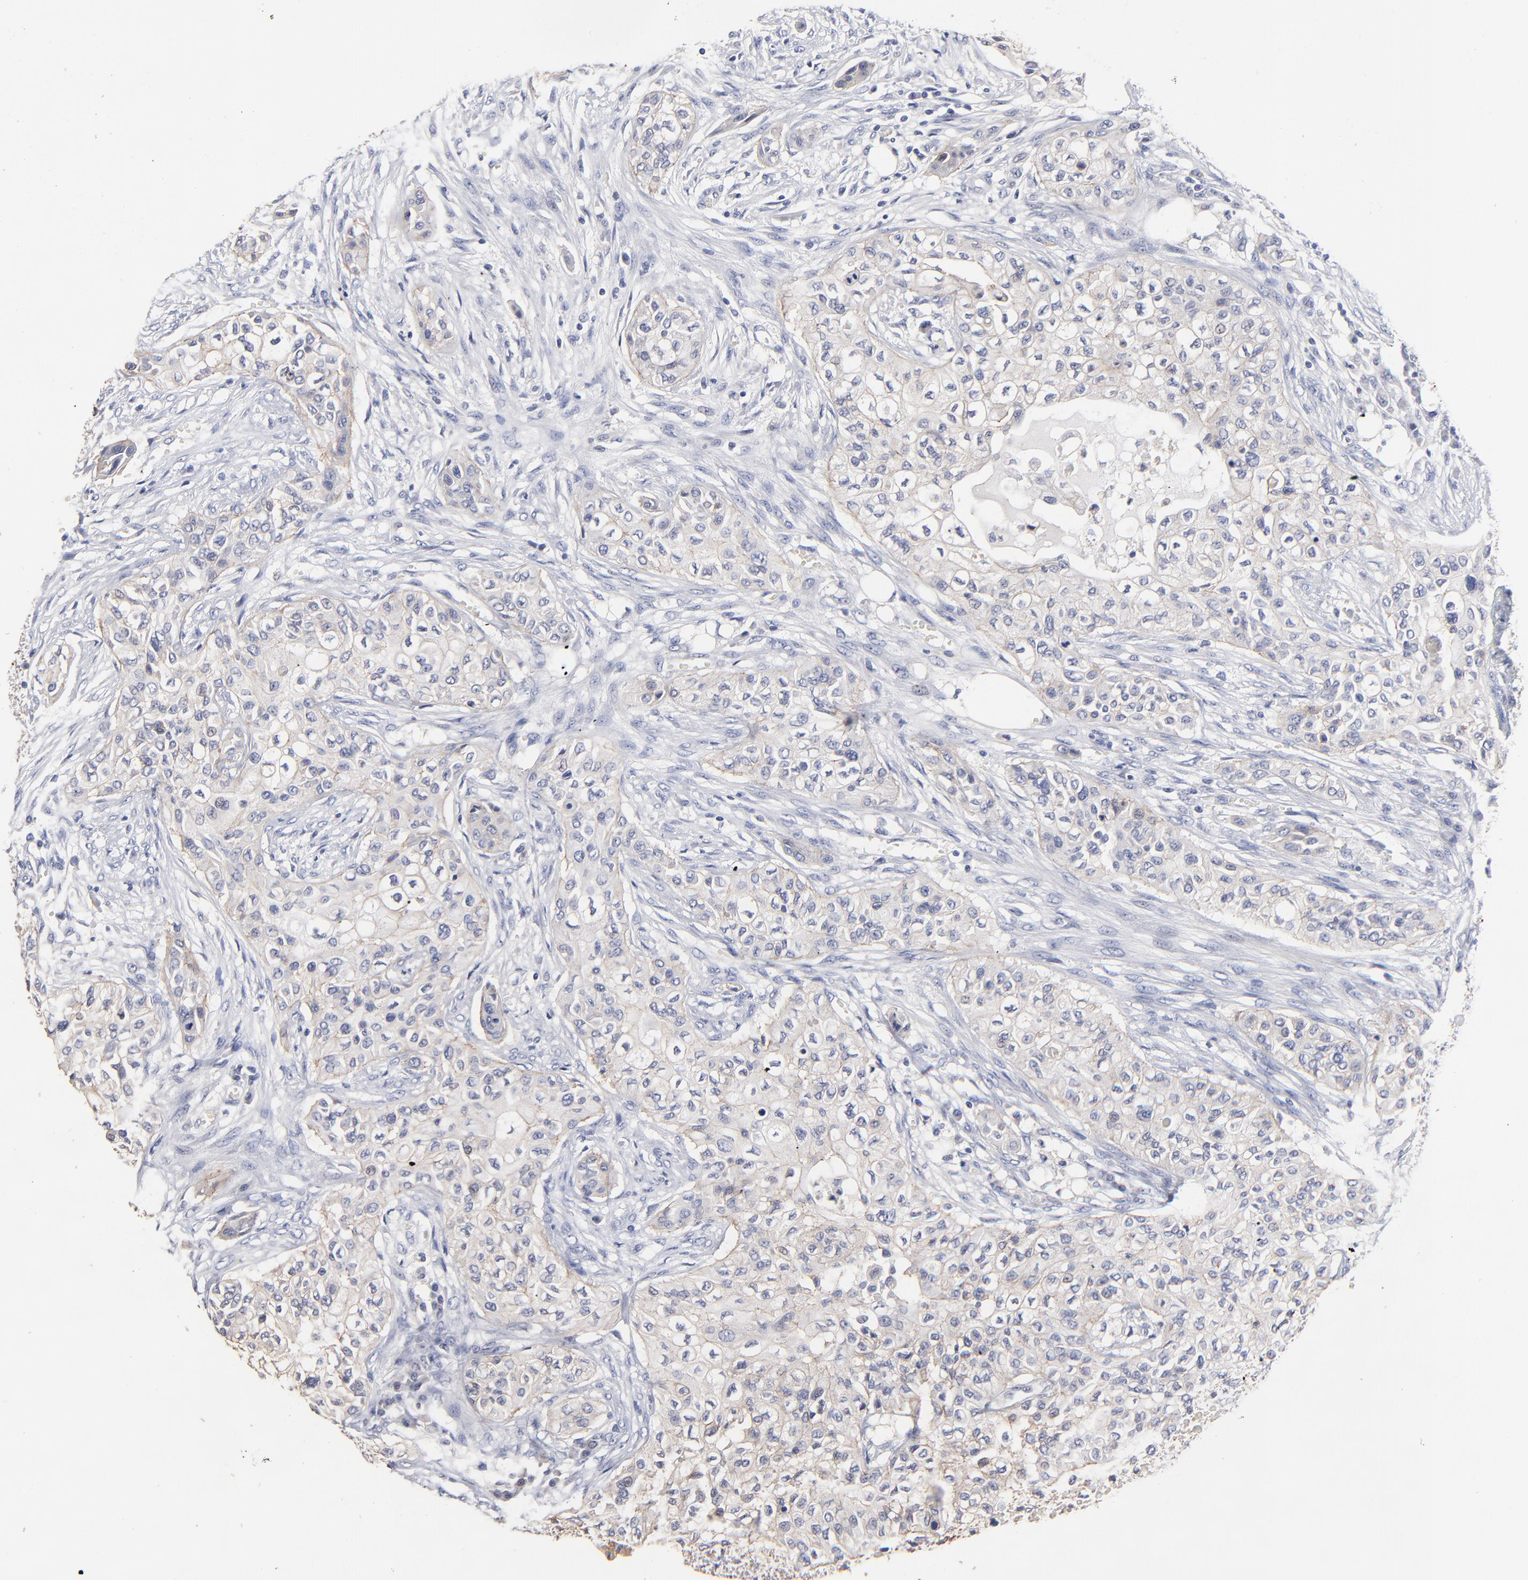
{"staining": {"intensity": "negative", "quantity": "none", "location": "none"}, "tissue": "urothelial cancer", "cell_type": "Tumor cells", "image_type": "cancer", "snomed": [{"axis": "morphology", "description": "Urothelial carcinoma, High grade"}, {"axis": "topography", "description": "Urinary bladder"}], "caption": "IHC photomicrograph of urothelial carcinoma (high-grade) stained for a protein (brown), which reveals no expression in tumor cells. (Brightfield microscopy of DAB (3,3'-diaminobenzidine) immunohistochemistry at high magnification).", "gene": "CXADR", "patient": {"sex": "male", "age": 74}}